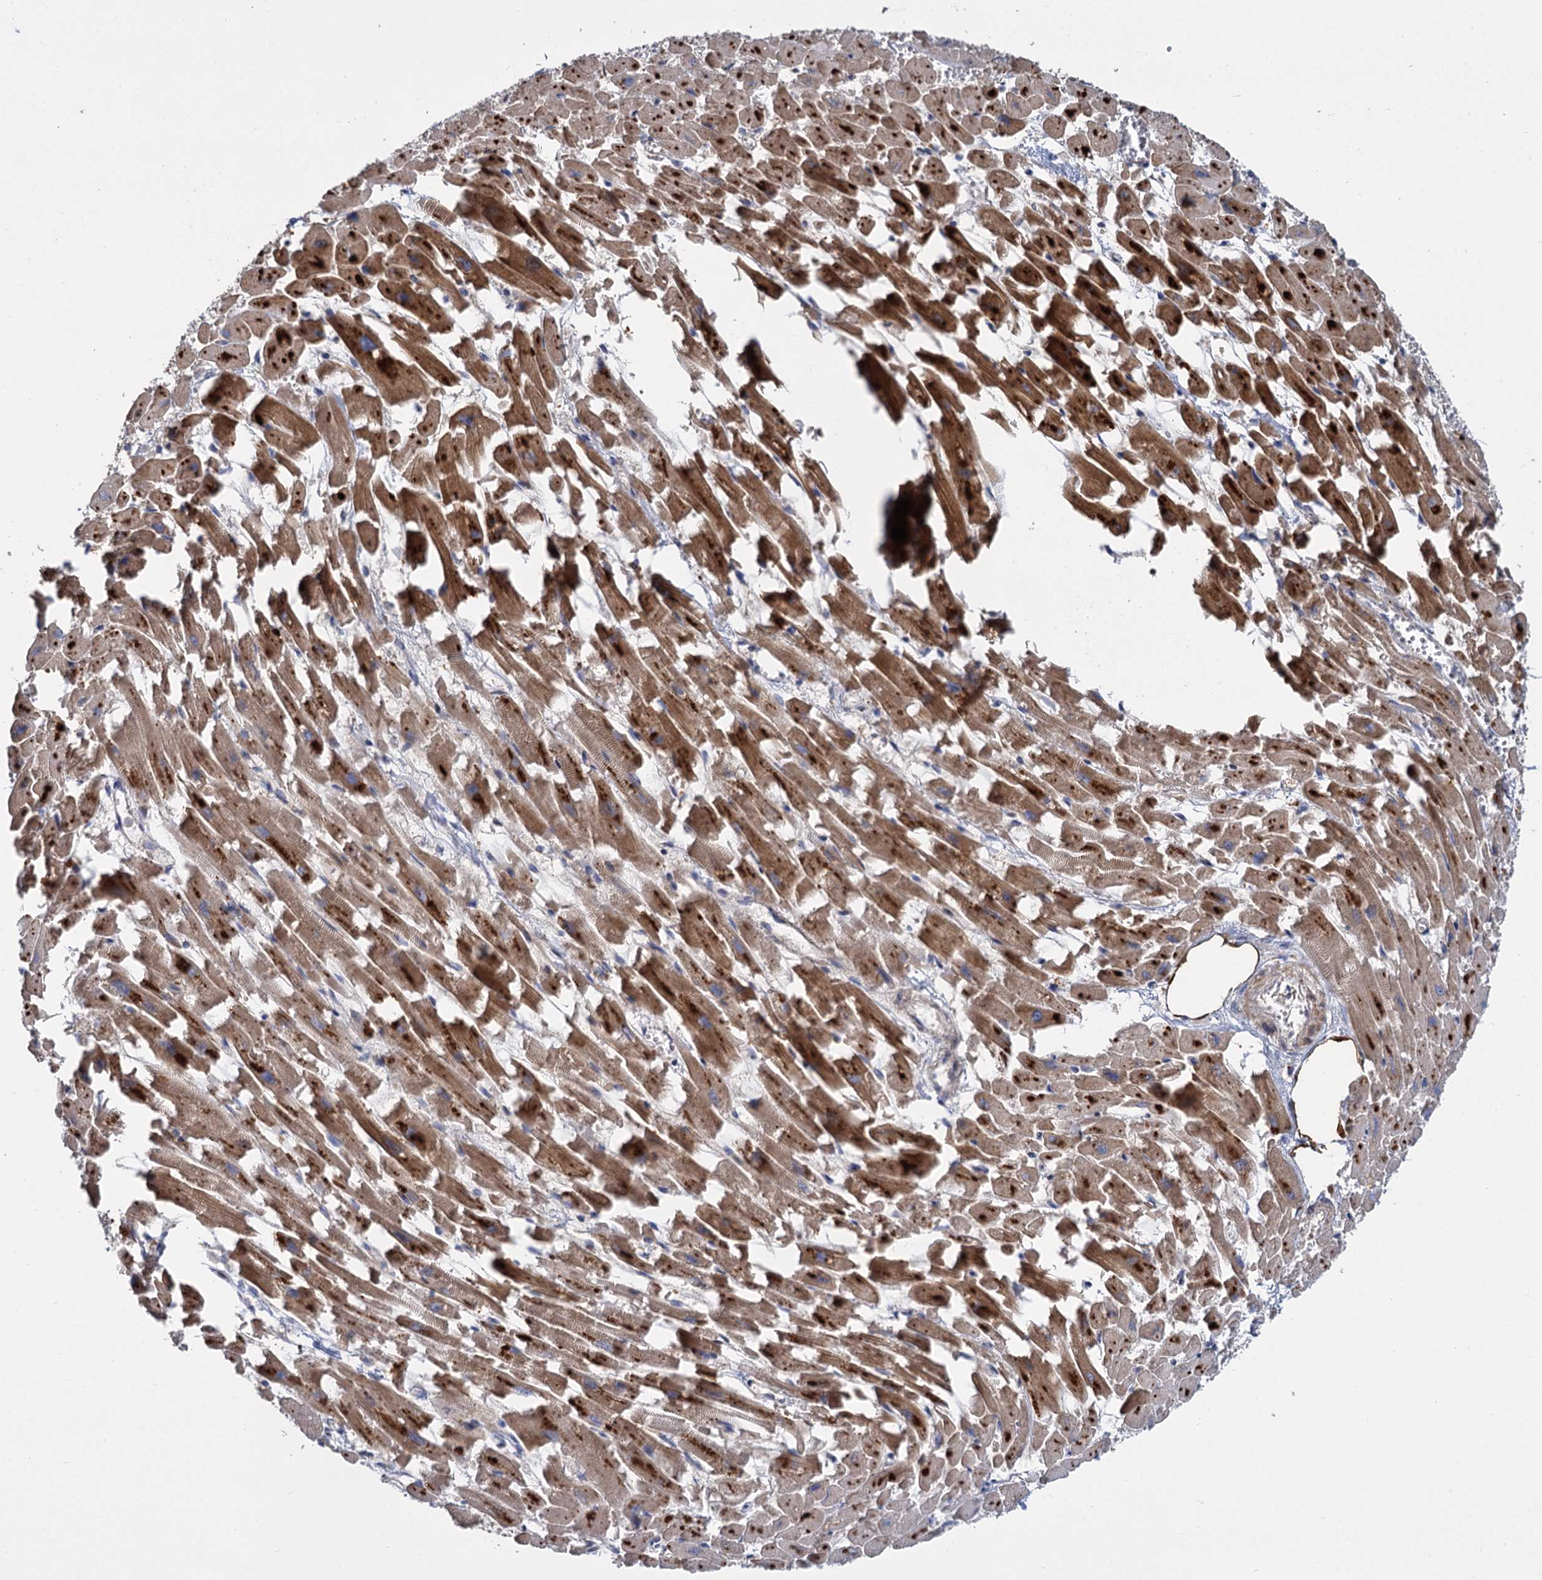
{"staining": {"intensity": "strong", "quantity": ">75%", "location": "cytoplasmic/membranous"}, "tissue": "heart muscle", "cell_type": "Cardiomyocytes", "image_type": "normal", "snomed": [{"axis": "morphology", "description": "Normal tissue, NOS"}, {"axis": "topography", "description": "Heart"}], "caption": "The immunohistochemical stain labels strong cytoplasmic/membranous staining in cardiomyocytes of normal heart muscle.", "gene": "GAL3ST4", "patient": {"sex": "female", "age": 64}}